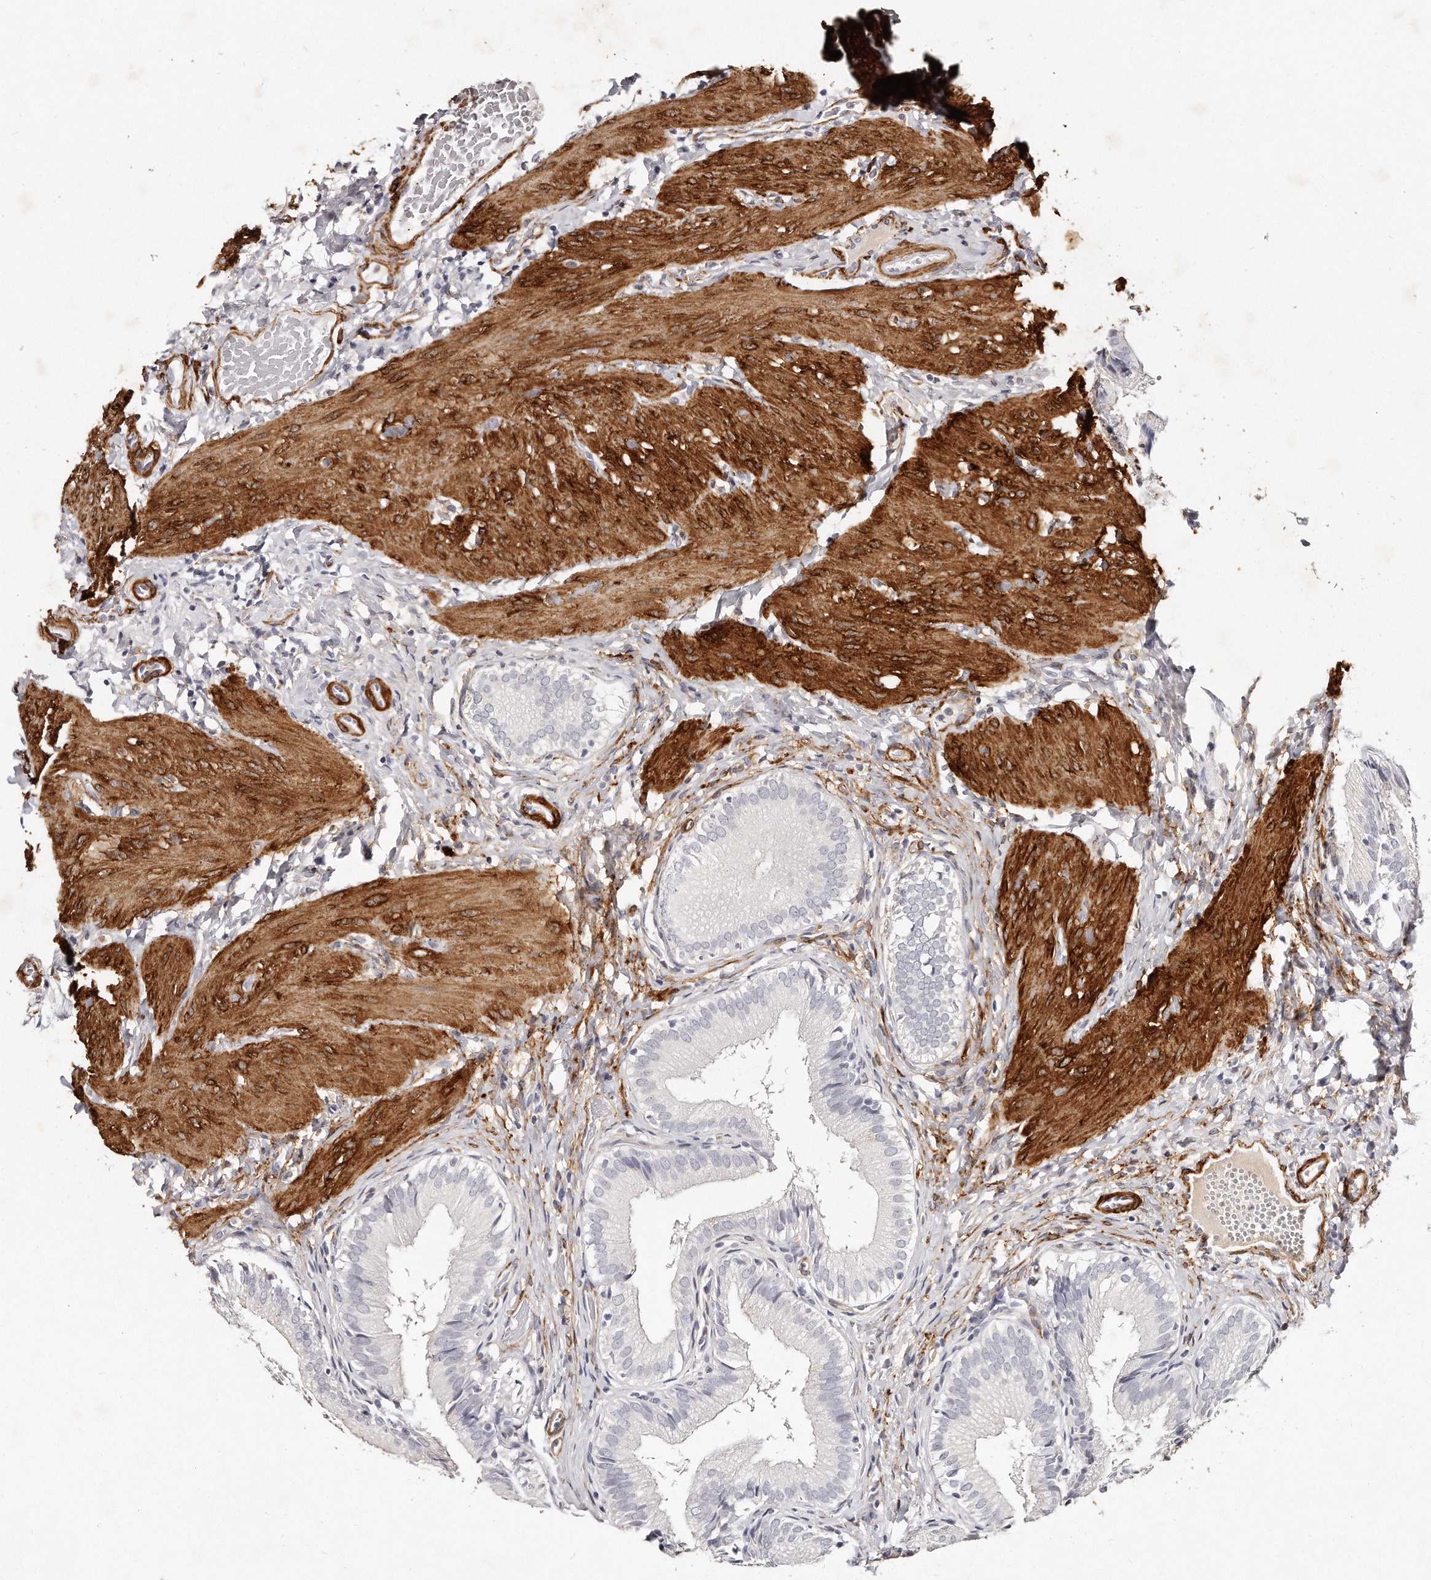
{"staining": {"intensity": "negative", "quantity": "none", "location": "none"}, "tissue": "gallbladder", "cell_type": "Glandular cells", "image_type": "normal", "snomed": [{"axis": "morphology", "description": "Normal tissue, NOS"}, {"axis": "topography", "description": "Gallbladder"}], "caption": "DAB (3,3'-diaminobenzidine) immunohistochemical staining of benign human gallbladder displays no significant staining in glandular cells.", "gene": "LMOD1", "patient": {"sex": "female", "age": 30}}